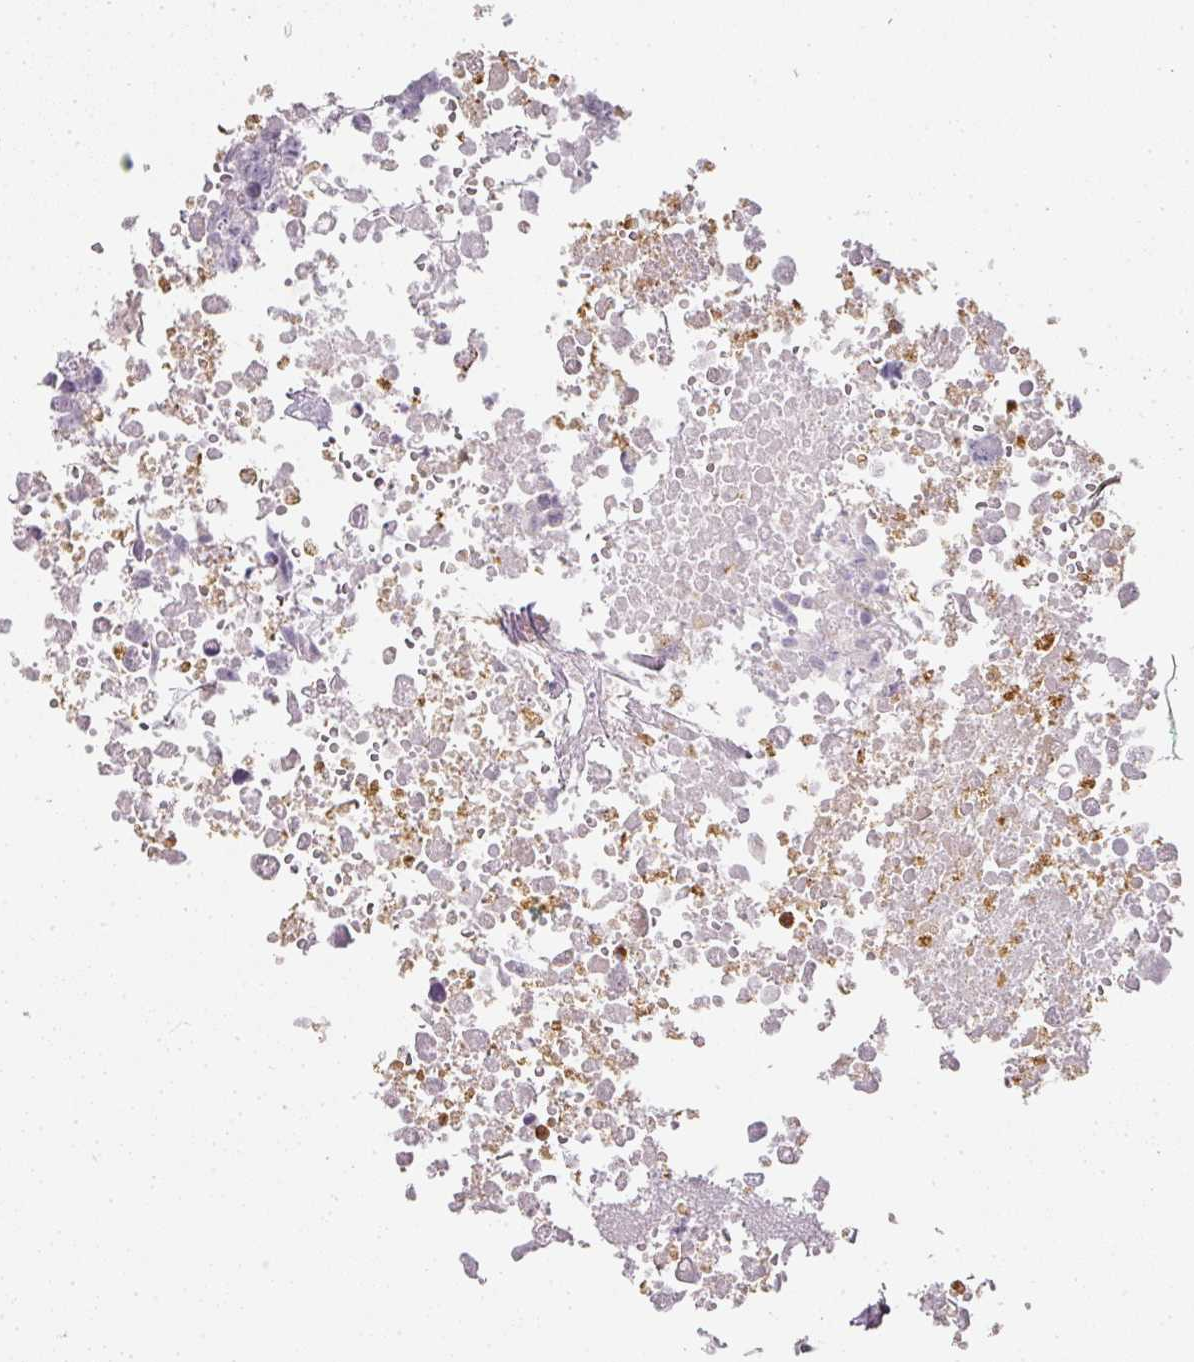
{"staining": {"intensity": "negative", "quantity": "none", "location": "none"}, "tissue": "testis cancer", "cell_type": "Tumor cells", "image_type": "cancer", "snomed": [{"axis": "morphology", "description": "Carcinoma, Embryonal, NOS"}, {"axis": "topography", "description": "Testis"}], "caption": "Tumor cells are negative for protein expression in human testis cancer (embryonal carcinoma).", "gene": "CAMP", "patient": {"sex": "male", "age": 83}}